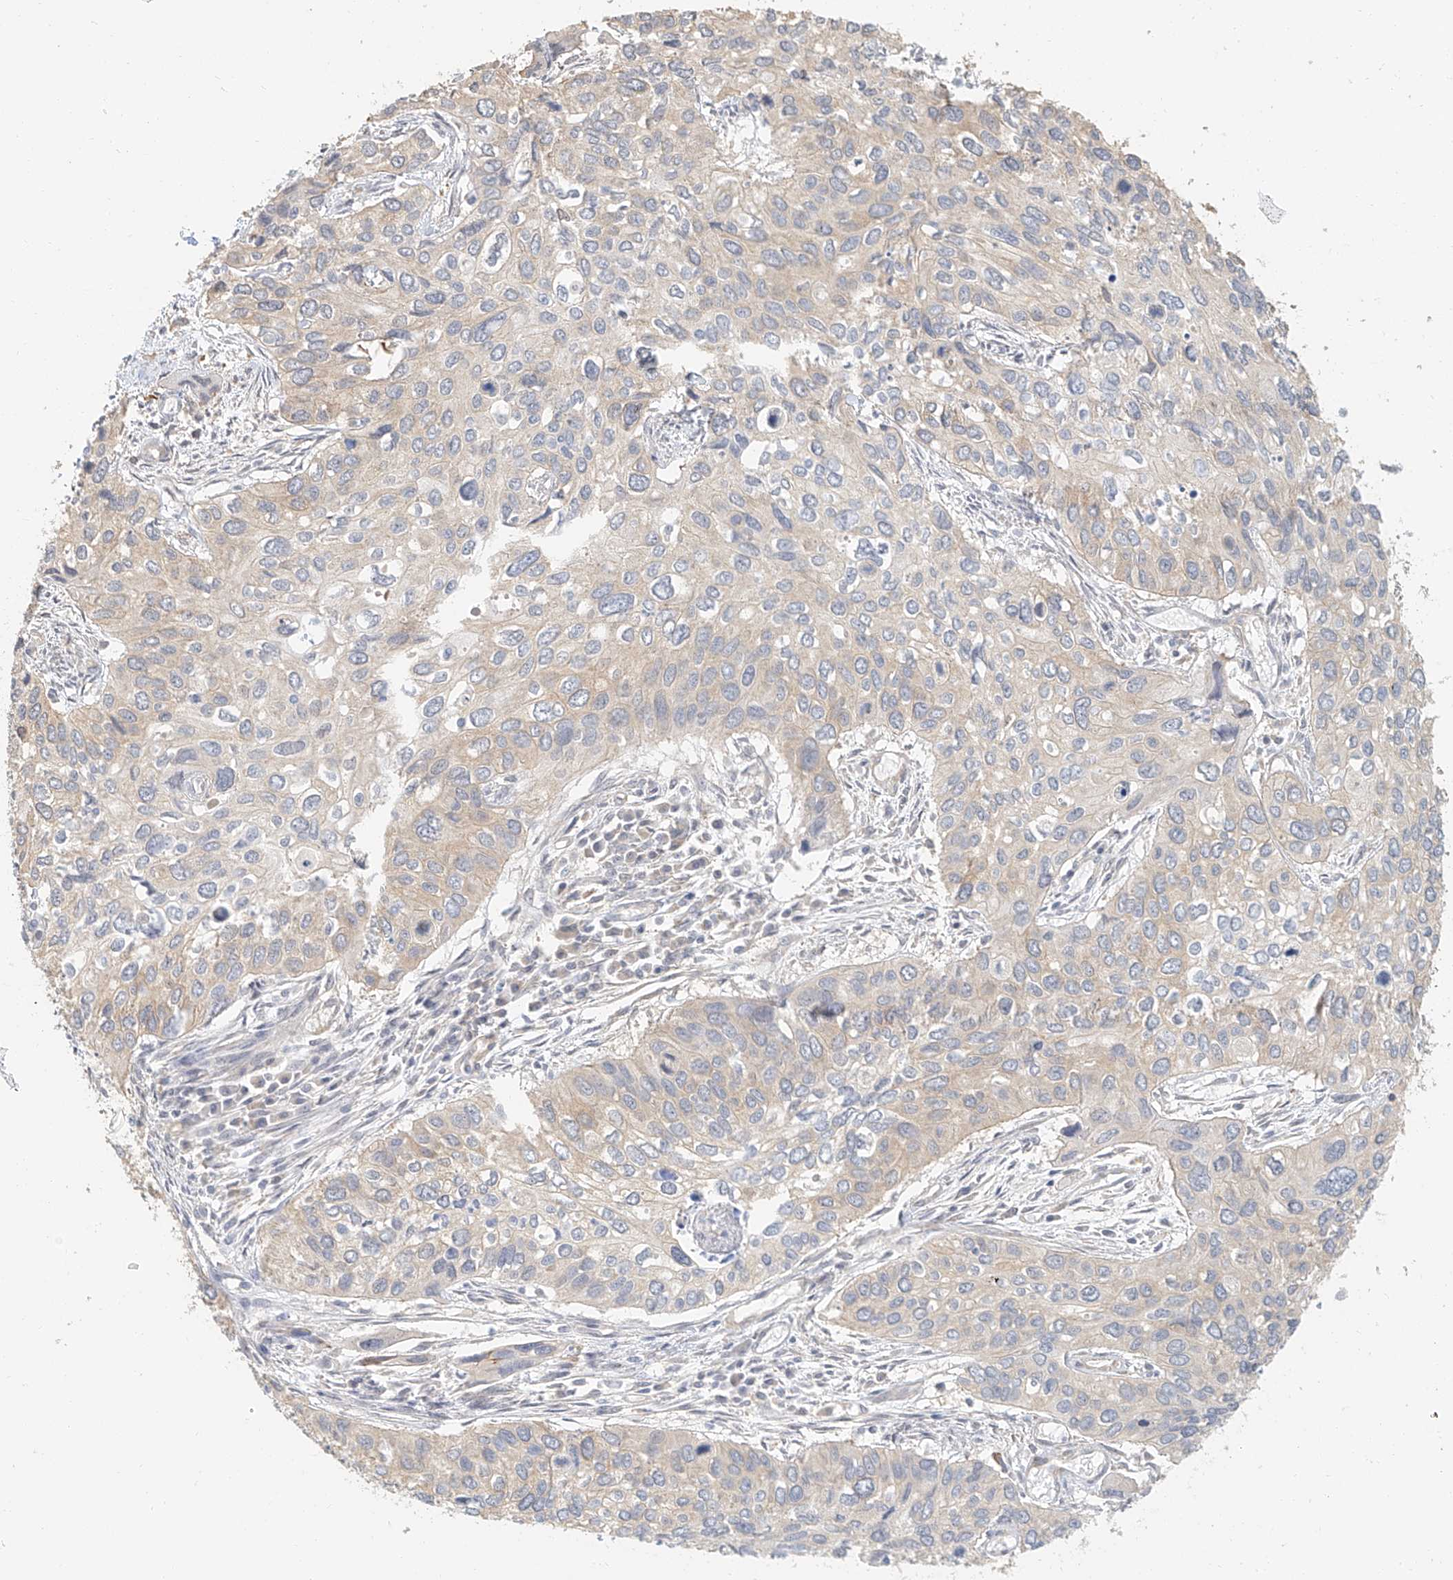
{"staining": {"intensity": "negative", "quantity": "none", "location": "none"}, "tissue": "cervical cancer", "cell_type": "Tumor cells", "image_type": "cancer", "snomed": [{"axis": "morphology", "description": "Squamous cell carcinoma, NOS"}, {"axis": "topography", "description": "Cervix"}], "caption": "Tumor cells show no significant positivity in cervical cancer (squamous cell carcinoma).", "gene": "NAP1L1", "patient": {"sex": "female", "age": 55}}